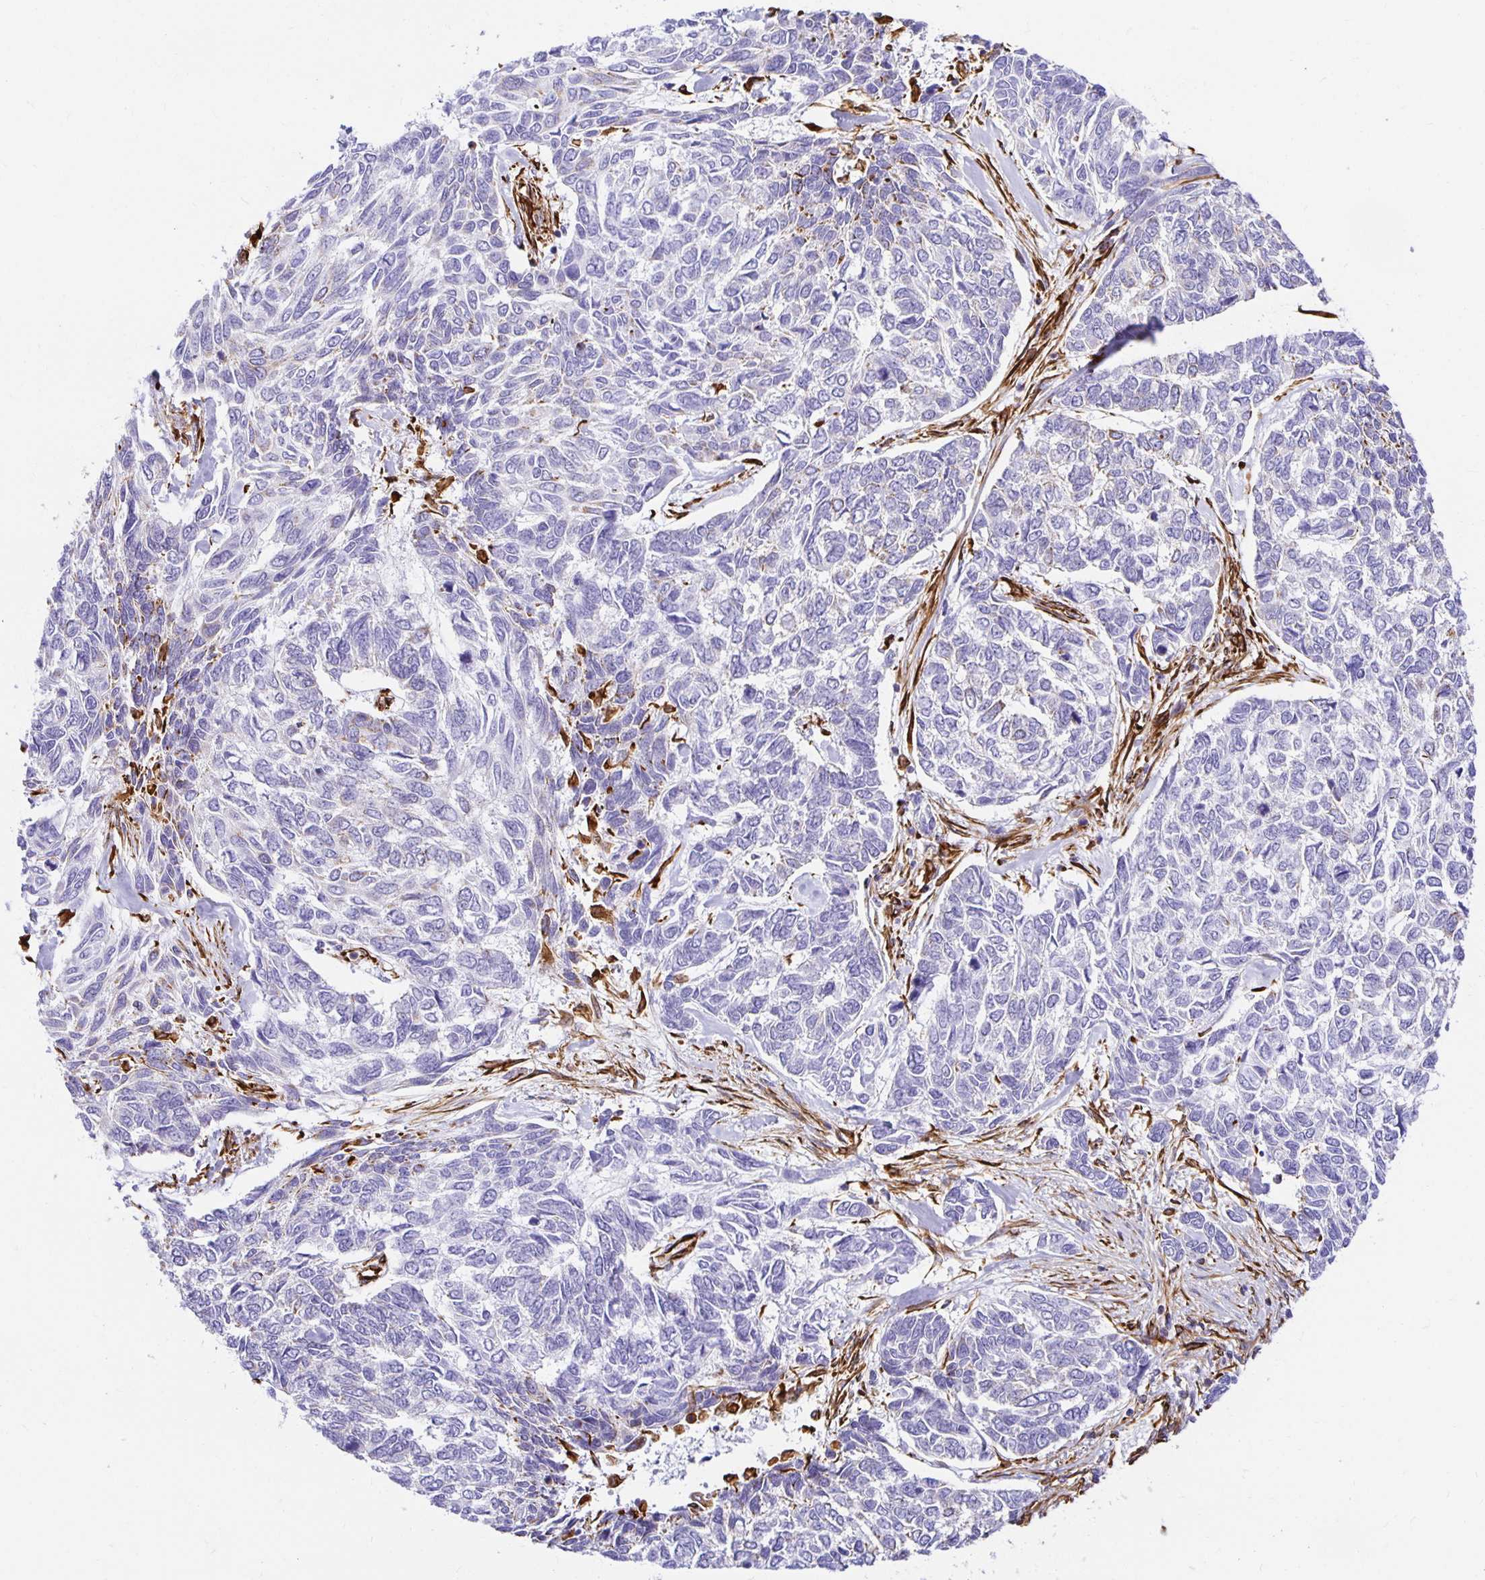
{"staining": {"intensity": "moderate", "quantity": "25%-75%", "location": "cytoplasmic/membranous"}, "tissue": "skin cancer", "cell_type": "Tumor cells", "image_type": "cancer", "snomed": [{"axis": "morphology", "description": "Basal cell carcinoma"}, {"axis": "topography", "description": "Skin"}], "caption": "Immunohistochemical staining of human skin cancer demonstrates medium levels of moderate cytoplasmic/membranous protein expression in about 25%-75% of tumor cells. The protein of interest is stained brown, and the nuclei are stained in blue (DAB (3,3'-diaminobenzidine) IHC with brightfield microscopy, high magnification).", "gene": "PLAAT2", "patient": {"sex": "female", "age": 65}}